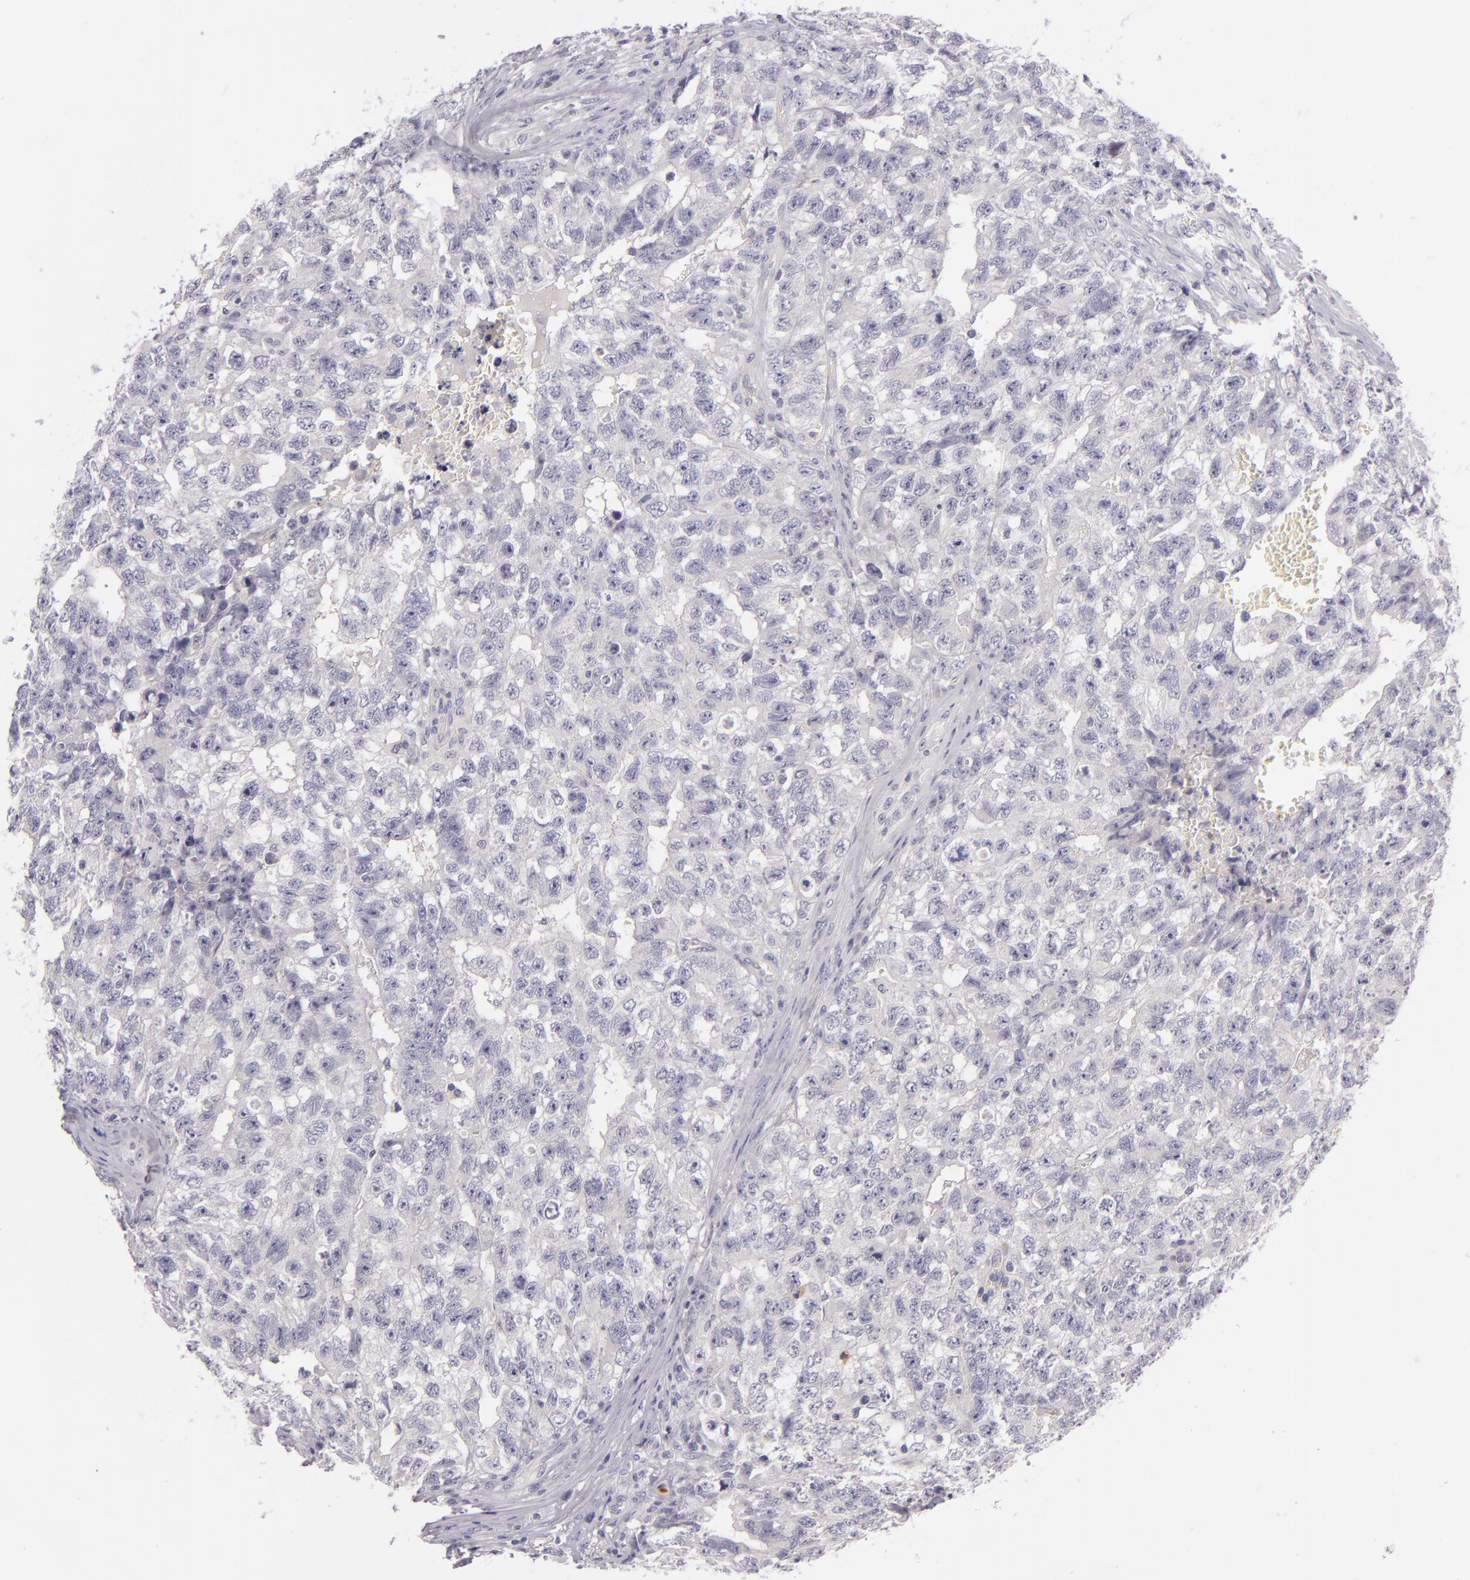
{"staining": {"intensity": "negative", "quantity": "none", "location": "none"}, "tissue": "testis cancer", "cell_type": "Tumor cells", "image_type": "cancer", "snomed": [{"axis": "morphology", "description": "Carcinoma, Embryonal, NOS"}, {"axis": "topography", "description": "Testis"}], "caption": "Human embryonal carcinoma (testis) stained for a protein using immunohistochemistry reveals no staining in tumor cells.", "gene": "FAM181A", "patient": {"sex": "male", "age": 31}}